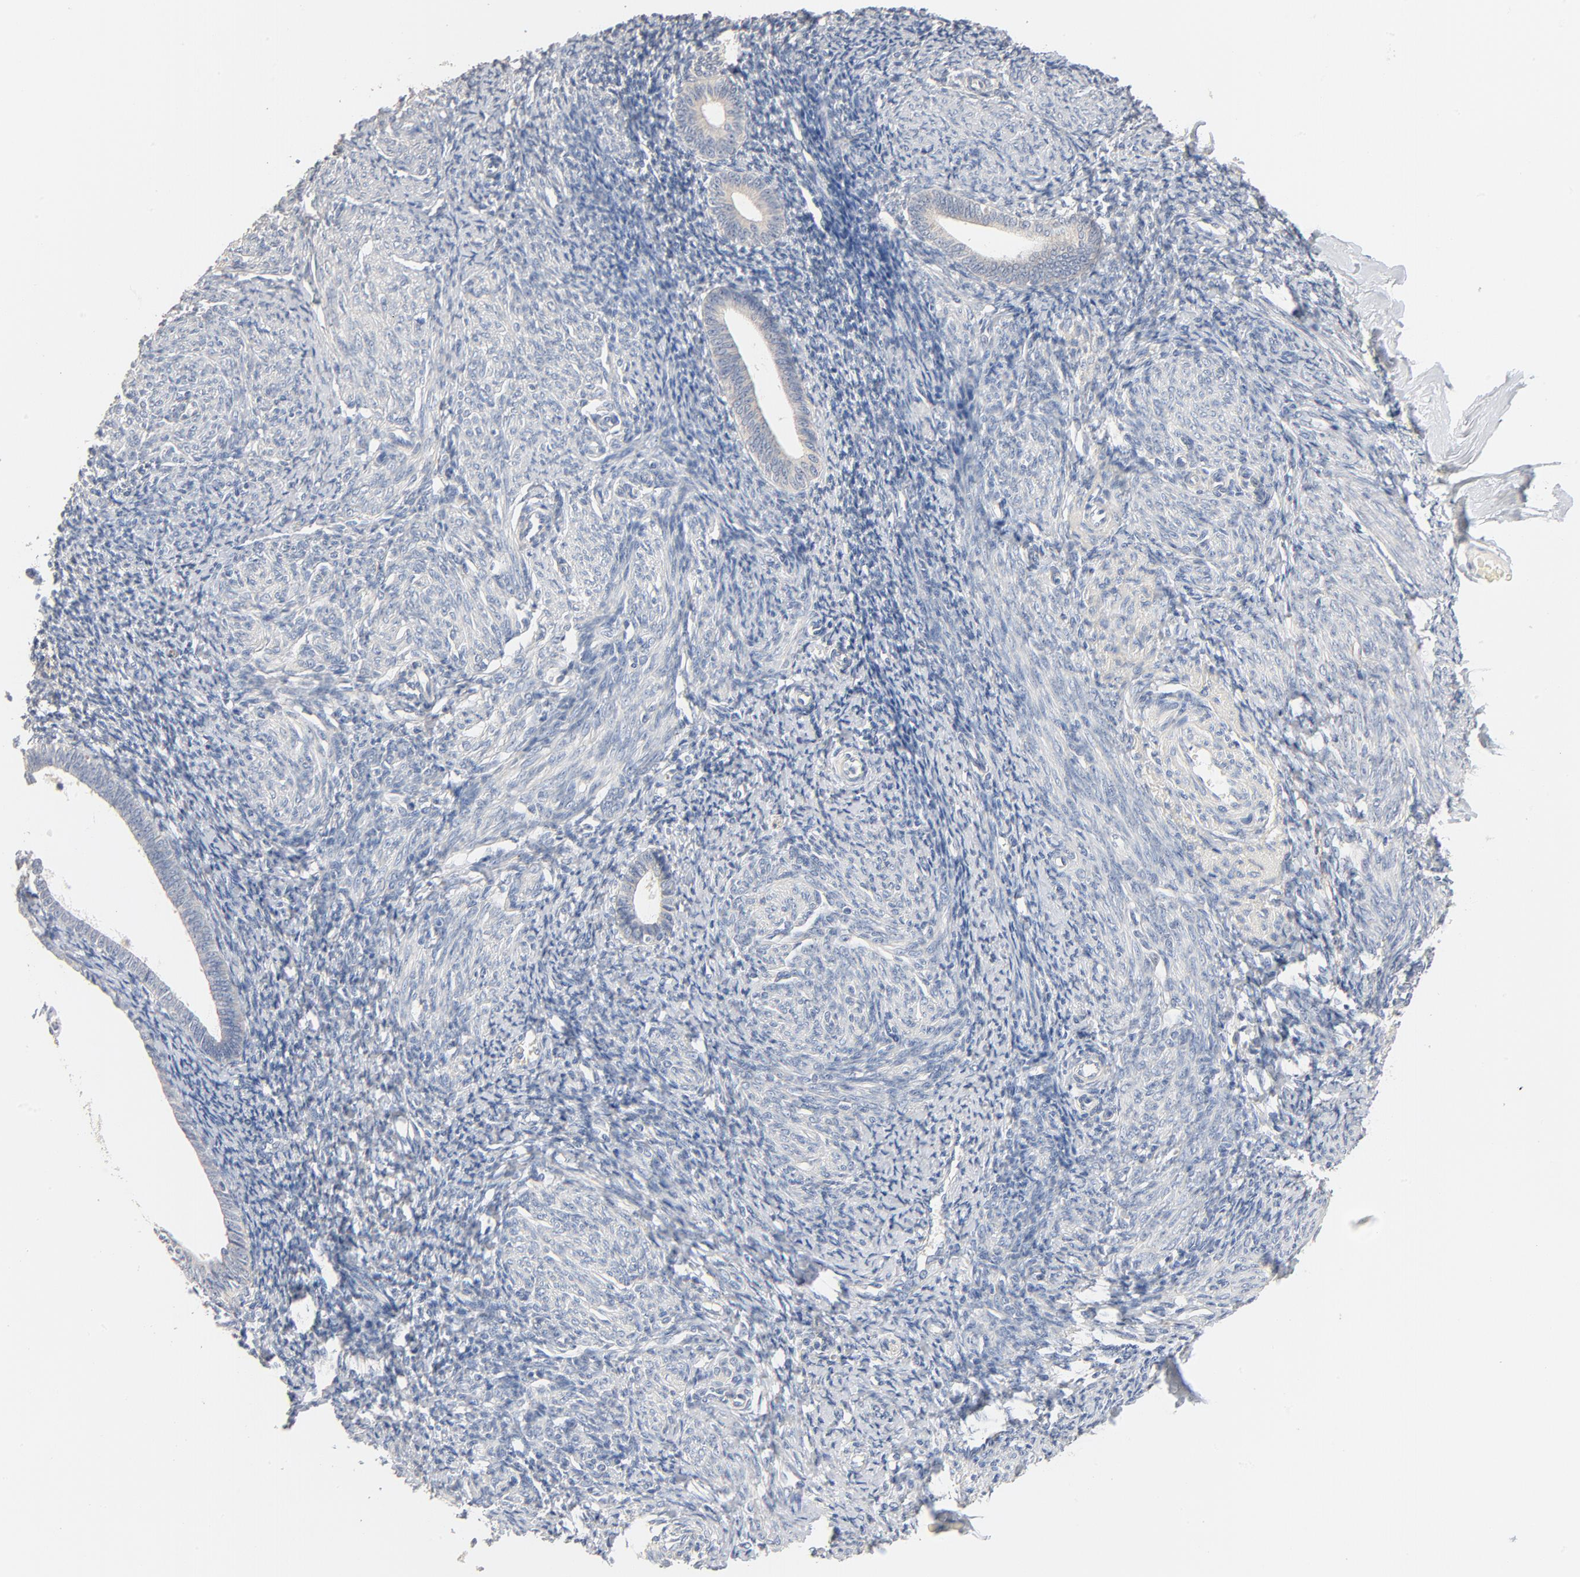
{"staining": {"intensity": "negative", "quantity": "none", "location": "none"}, "tissue": "endometrium", "cell_type": "Cells in endometrial stroma", "image_type": "normal", "snomed": [{"axis": "morphology", "description": "Normal tissue, NOS"}, {"axis": "topography", "description": "Endometrium"}], "caption": "The immunohistochemistry (IHC) micrograph has no significant positivity in cells in endometrial stroma of endometrium. The staining was performed using DAB (3,3'-diaminobenzidine) to visualize the protein expression in brown, while the nuclei were stained in blue with hematoxylin (Magnification: 20x).", "gene": "ZDHHC8", "patient": {"sex": "female", "age": 57}}